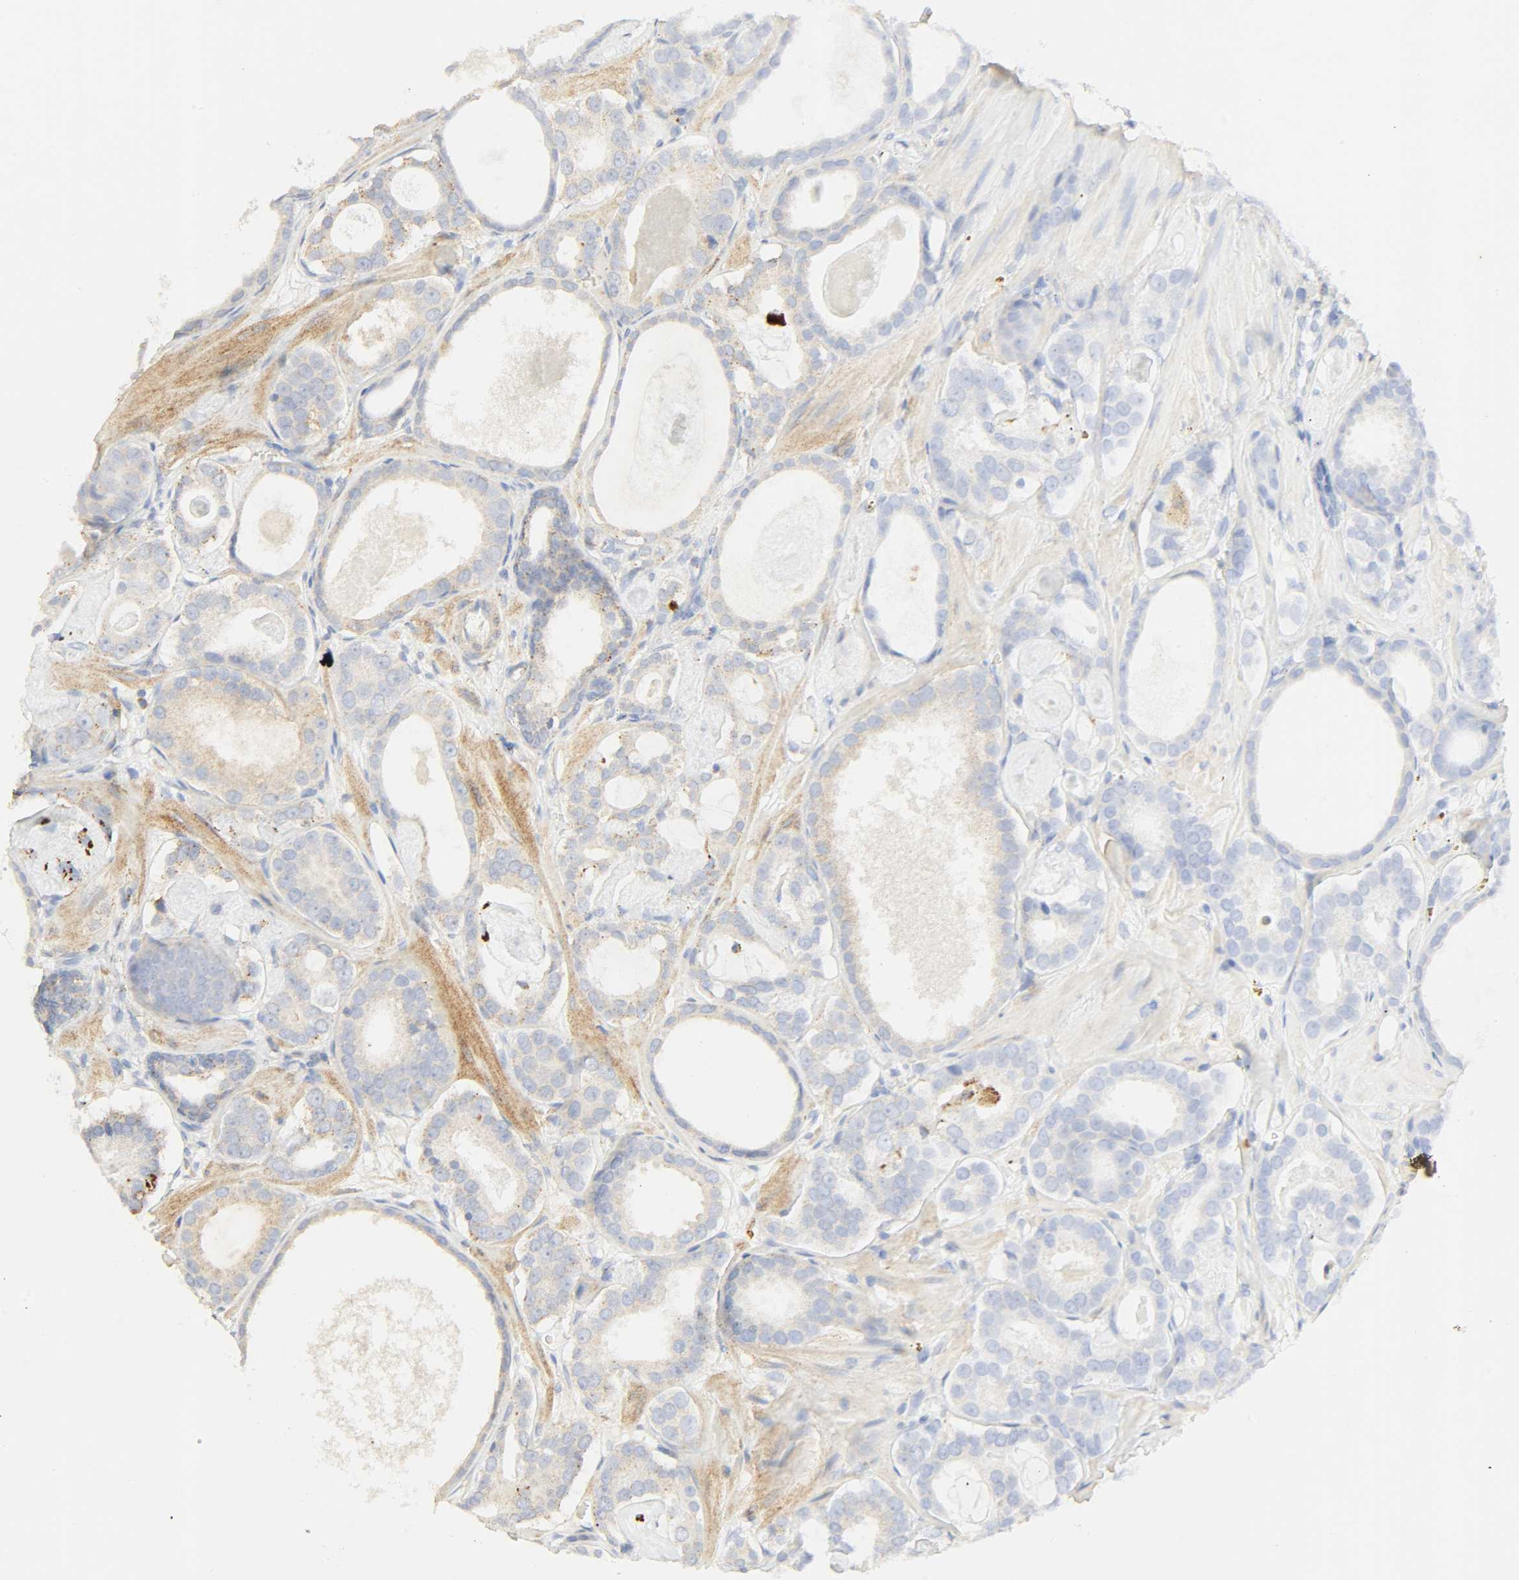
{"staining": {"intensity": "weak", "quantity": "25%-75%", "location": "cytoplasmic/membranous"}, "tissue": "prostate cancer", "cell_type": "Tumor cells", "image_type": "cancer", "snomed": [{"axis": "morphology", "description": "Adenocarcinoma, Low grade"}, {"axis": "topography", "description": "Prostate"}], "caption": "IHC of prostate cancer shows low levels of weak cytoplasmic/membranous expression in approximately 25%-75% of tumor cells. The staining is performed using DAB (3,3'-diaminobenzidine) brown chromogen to label protein expression. The nuclei are counter-stained blue using hematoxylin.", "gene": "CAMK2A", "patient": {"sex": "male", "age": 57}}